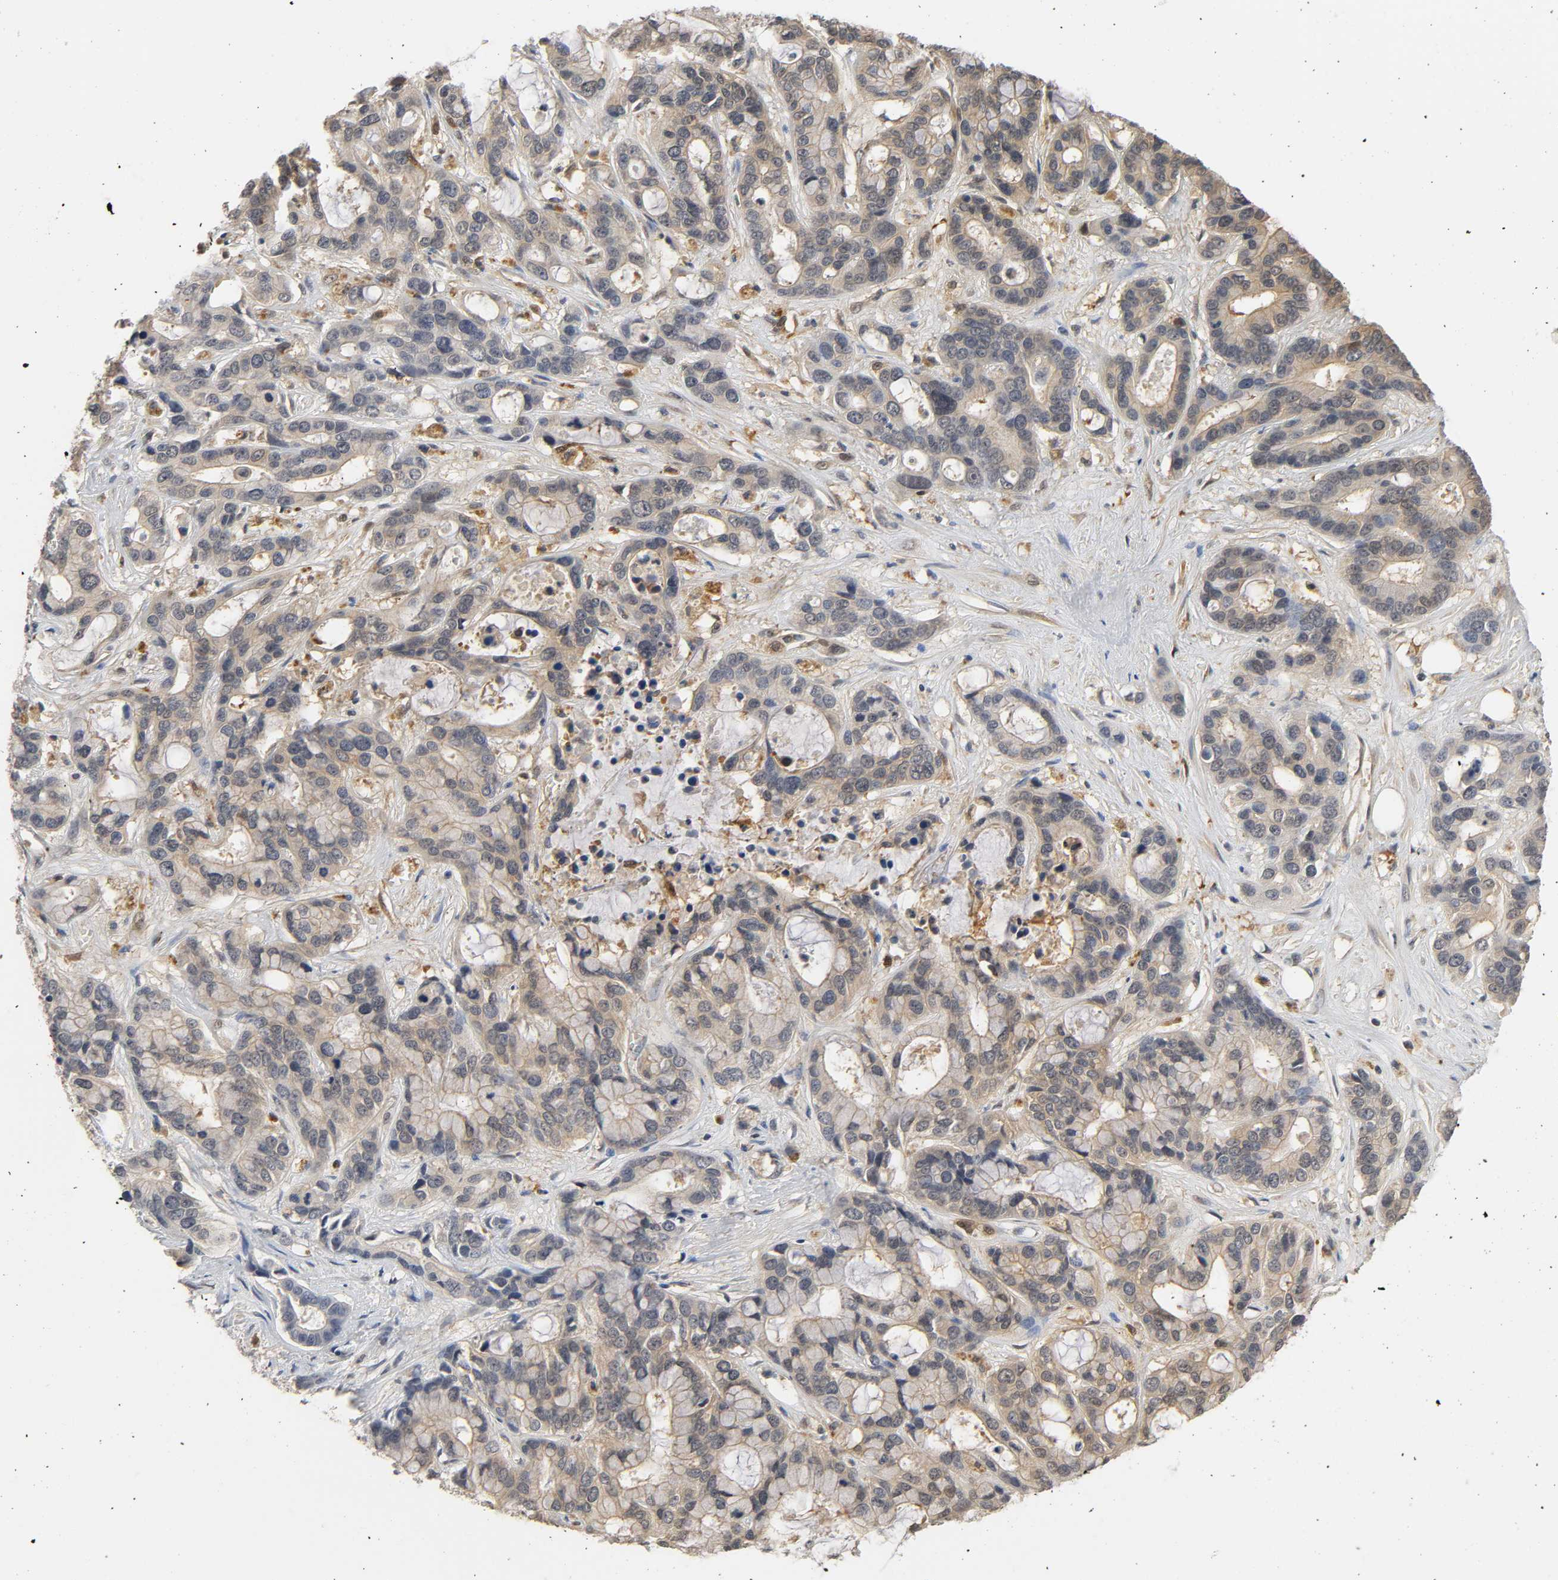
{"staining": {"intensity": "weak", "quantity": ">75%", "location": "cytoplasmic/membranous"}, "tissue": "liver cancer", "cell_type": "Tumor cells", "image_type": "cancer", "snomed": [{"axis": "morphology", "description": "Cholangiocarcinoma"}, {"axis": "topography", "description": "Liver"}], "caption": "Liver cancer (cholangiocarcinoma) stained with a protein marker displays weak staining in tumor cells.", "gene": "MIF", "patient": {"sex": "female", "age": 65}}